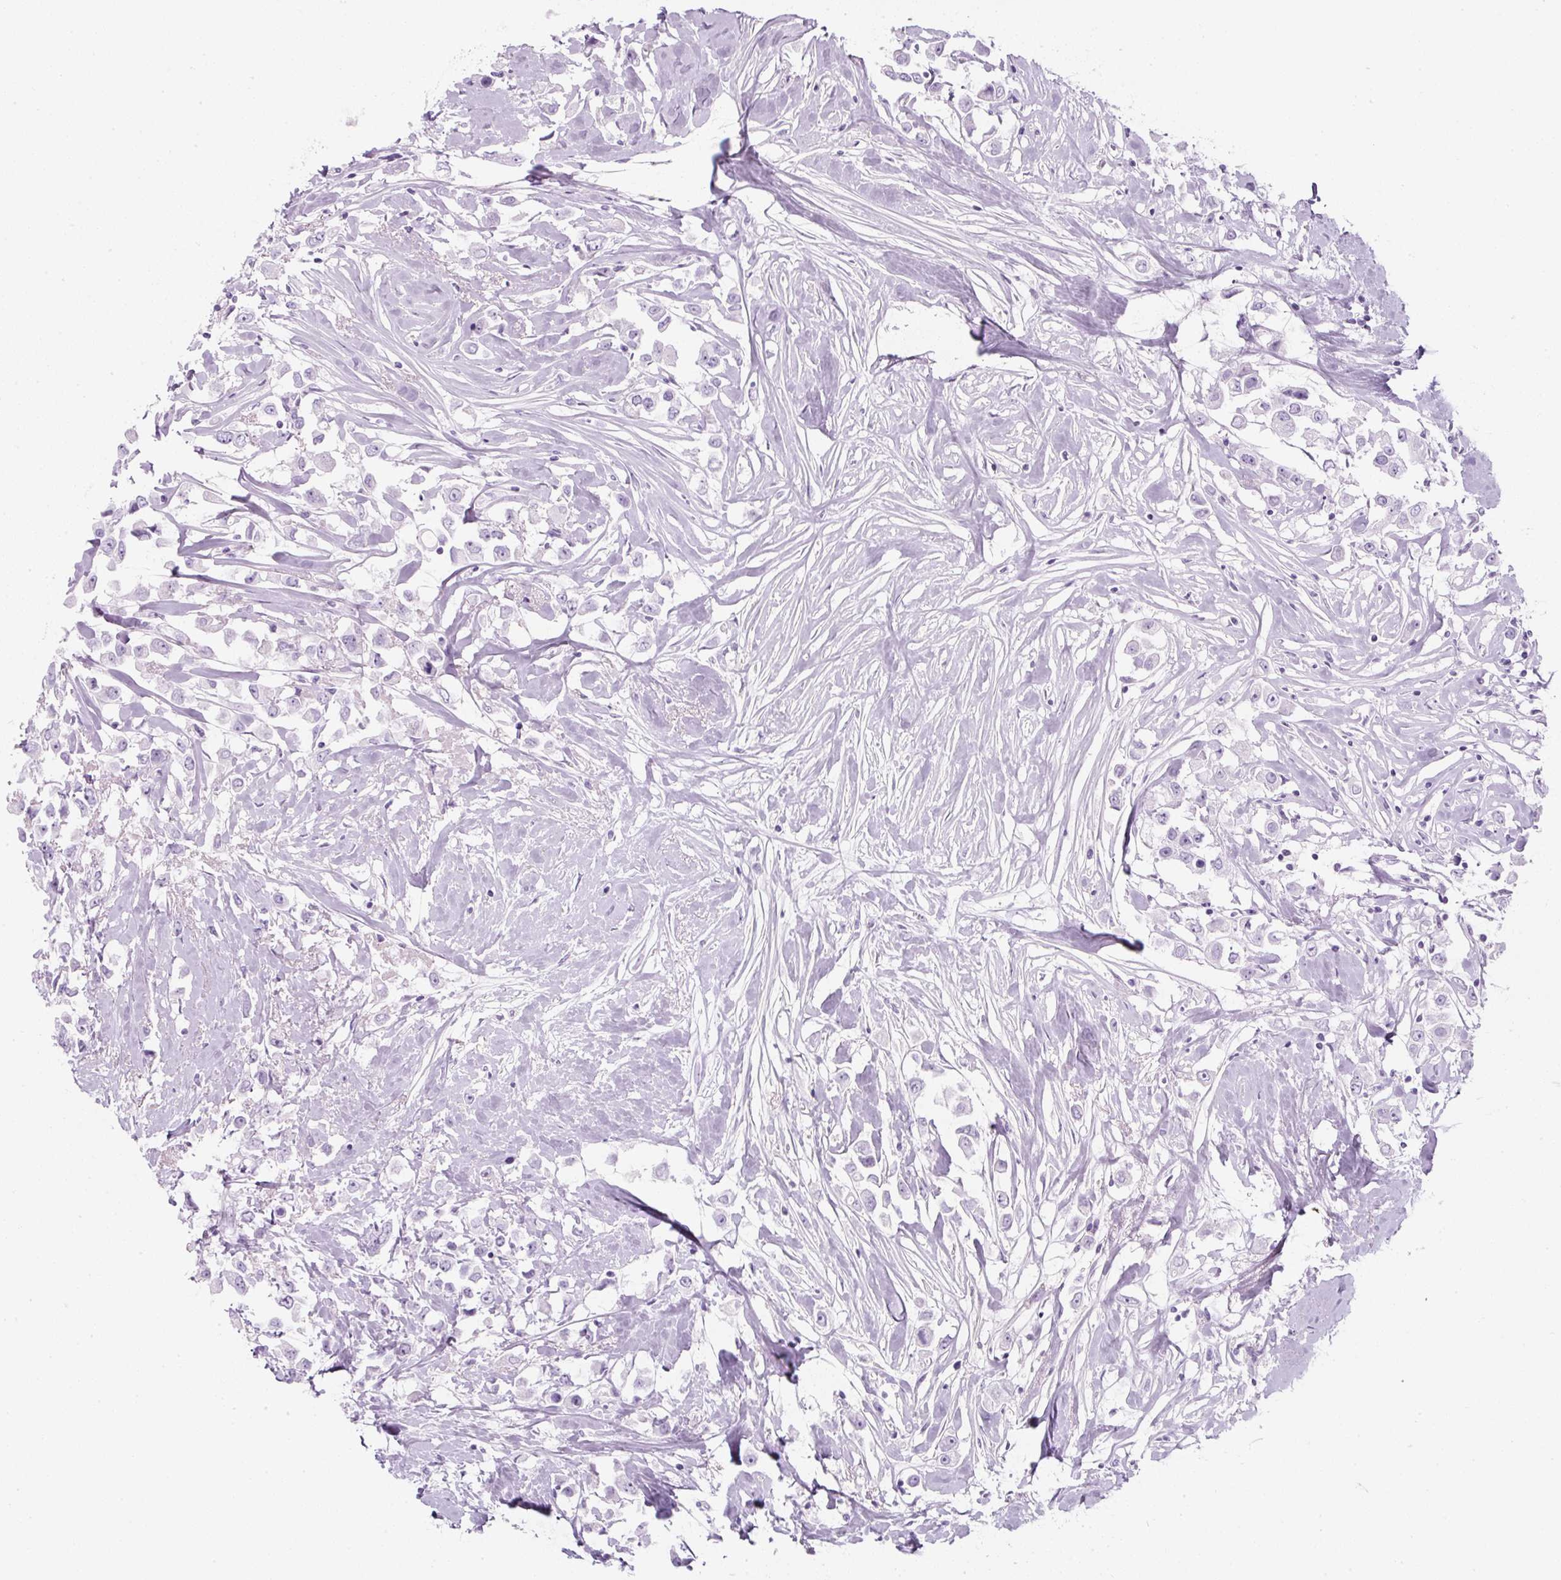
{"staining": {"intensity": "negative", "quantity": "none", "location": "none"}, "tissue": "breast cancer", "cell_type": "Tumor cells", "image_type": "cancer", "snomed": [{"axis": "morphology", "description": "Duct carcinoma"}, {"axis": "topography", "description": "Breast"}], "caption": "Immunohistochemistry (IHC) of breast cancer (invasive ductal carcinoma) exhibits no staining in tumor cells. (Stains: DAB immunohistochemistry with hematoxylin counter stain, Microscopy: brightfield microscopy at high magnification).", "gene": "PF4V1", "patient": {"sex": "female", "age": 61}}